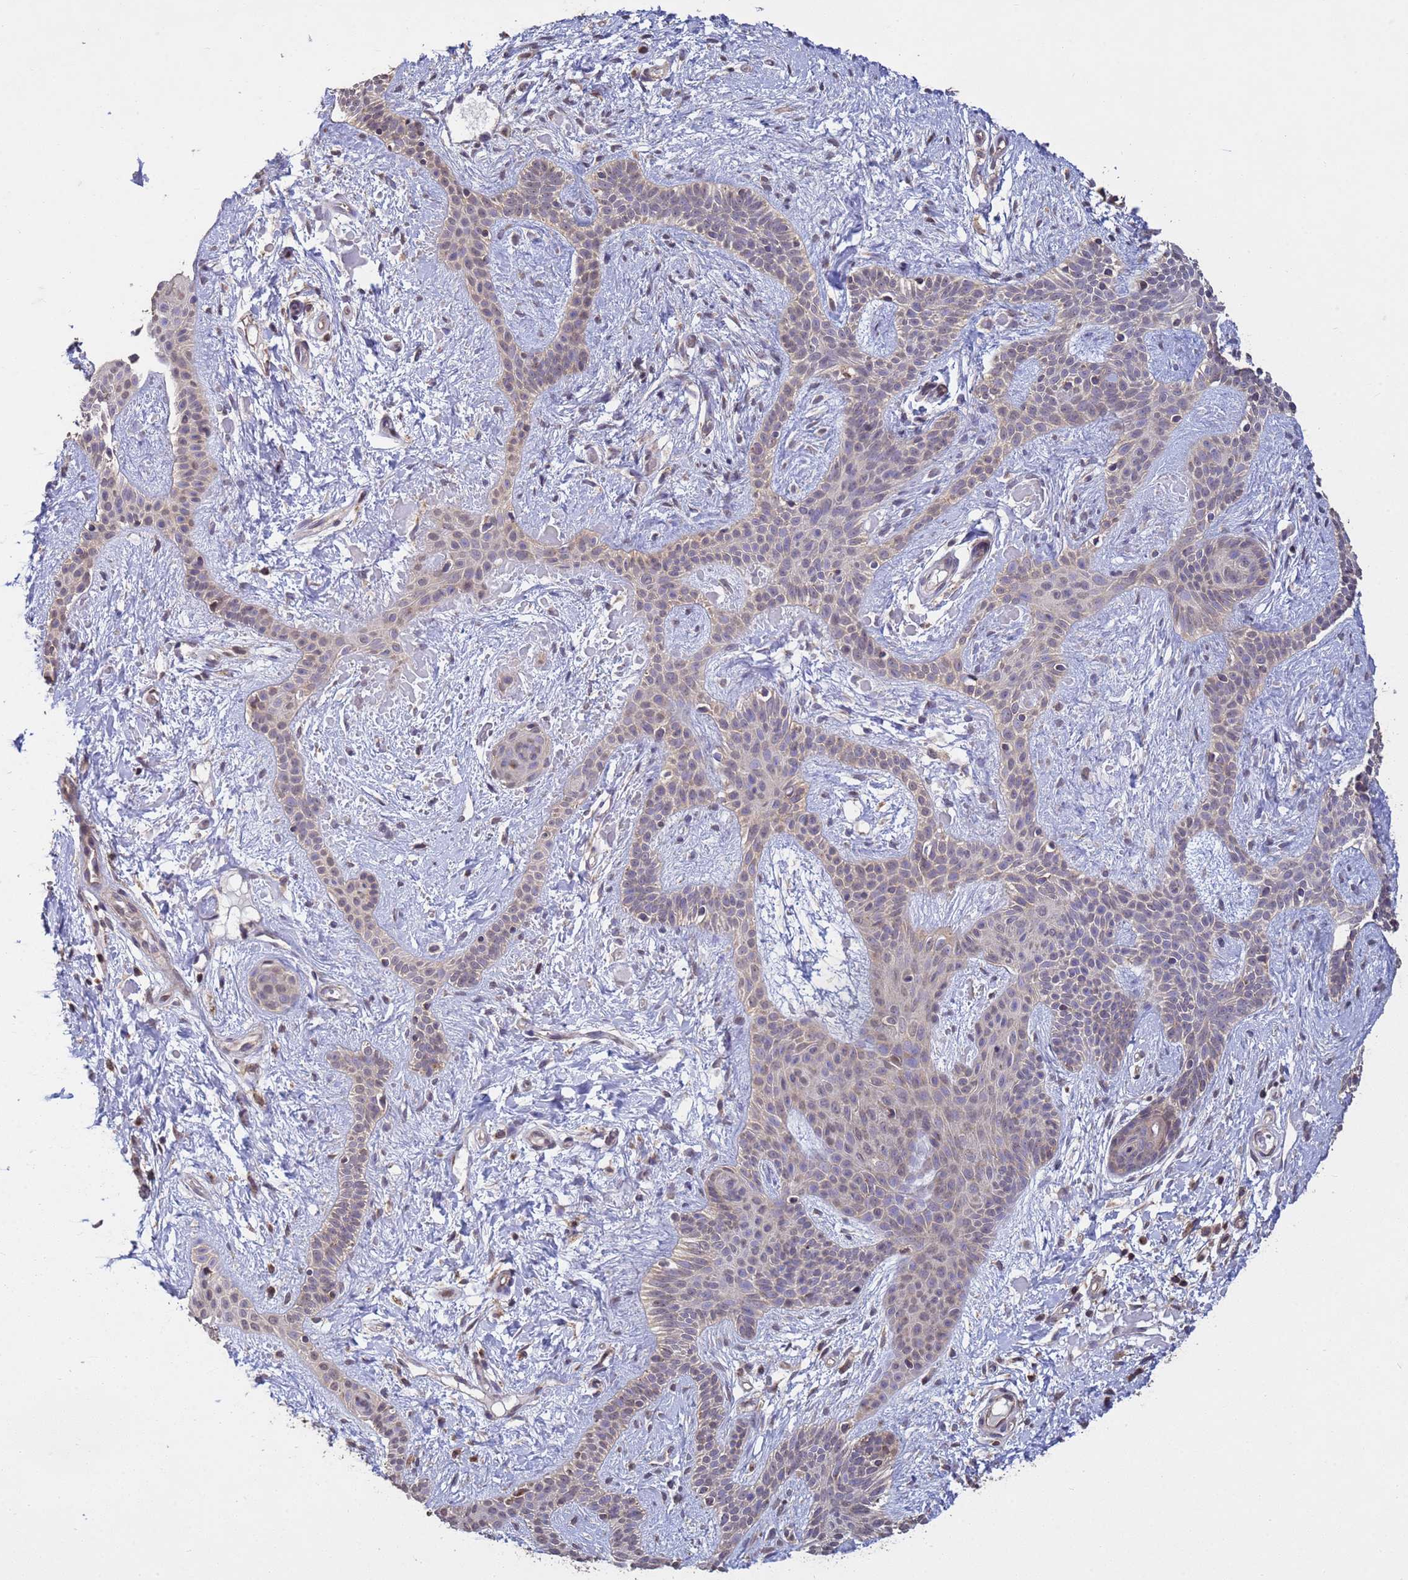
{"staining": {"intensity": "weak", "quantity": "<25%", "location": "nuclear"}, "tissue": "skin cancer", "cell_type": "Tumor cells", "image_type": "cancer", "snomed": [{"axis": "morphology", "description": "Basal cell carcinoma"}, {"axis": "topography", "description": "Skin"}], "caption": "A photomicrograph of skin cancer (basal cell carcinoma) stained for a protein reveals no brown staining in tumor cells.", "gene": "P2RX7", "patient": {"sex": "male", "age": 78}}